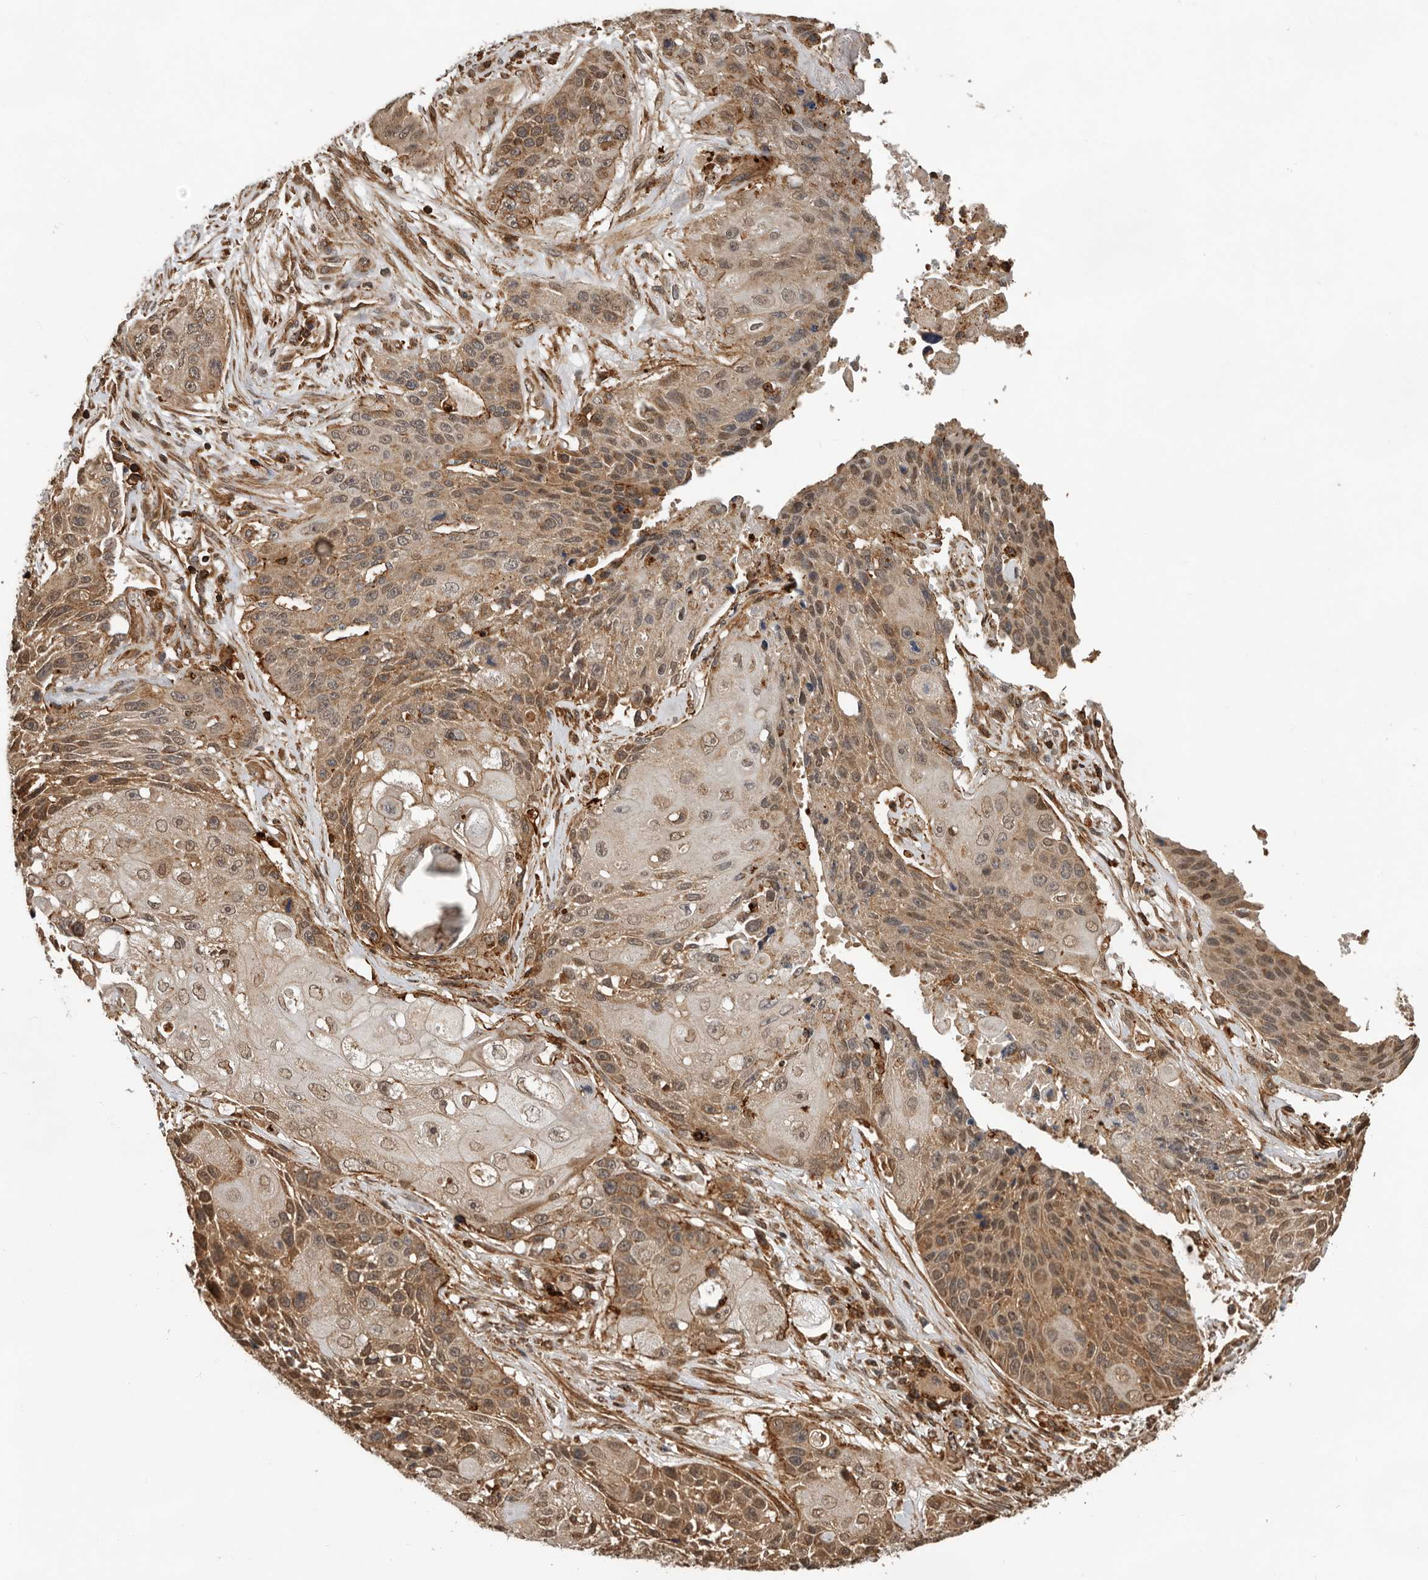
{"staining": {"intensity": "moderate", "quantity": ">75%", "location": "cytoplasmic/membranous,nuclear"}, "tissue": "lung cancer", "cell_type": "Tumor cells", "image_type": "cancer", "snomed": [{"axis": "morphology", "description": "Squamous cell carcinoma, NOS"}, {"axis": "topography", "description": "Lung"}], "caption": "Human squamous cell carcinoma (lung) stained with a brown dye displays moderate cytoplasmic/membranous and nuclear positive positivity in approximately >75% of tumor cells.", "gene": "RNF157", "patient": {"sex": "male", "age": 61}}